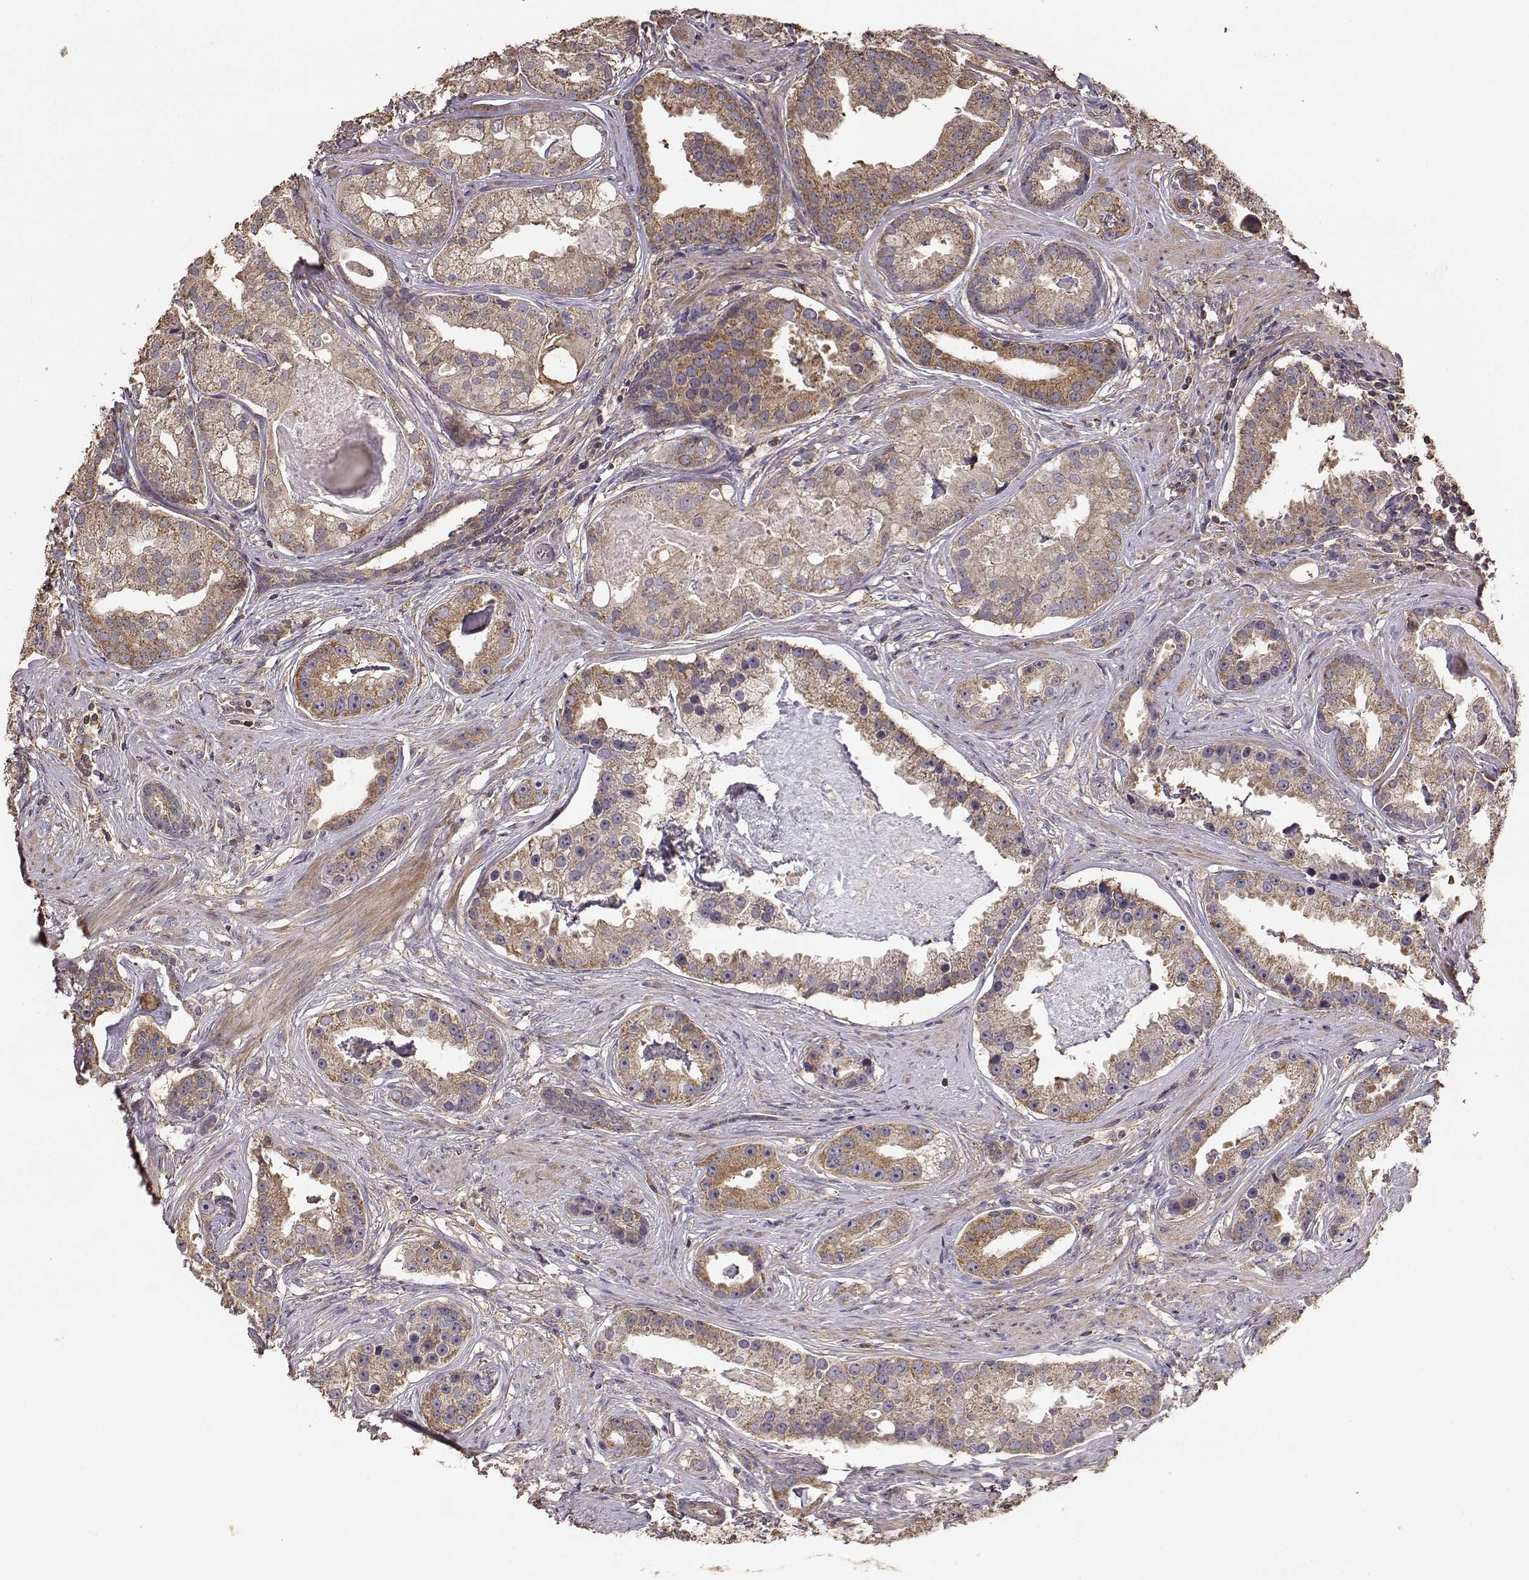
{"staining": {"intensity": "moderate", "quantity": ">75%", "location": "cytoplasmic/membranous"}, "tissue": "prostate cancer", "cell_type": "Tumor cells", "image_type": "cancer", "snomed": [{"axis": "morphology", "description": "Adenocarcinoma, NOS"}, {"axis": "topography", "description": "Prostate and seminal vesicle, NOS"}, {"axis": "topography", "description": "Prostate"}], "caption": "An image of prostate adenocarcinoma stained for a protein exhibits moderate cytoplasmic/membranous brown staining in tumor cells.", "gene": "TARS3", "patient": {"sex": "male", "age": 44}}